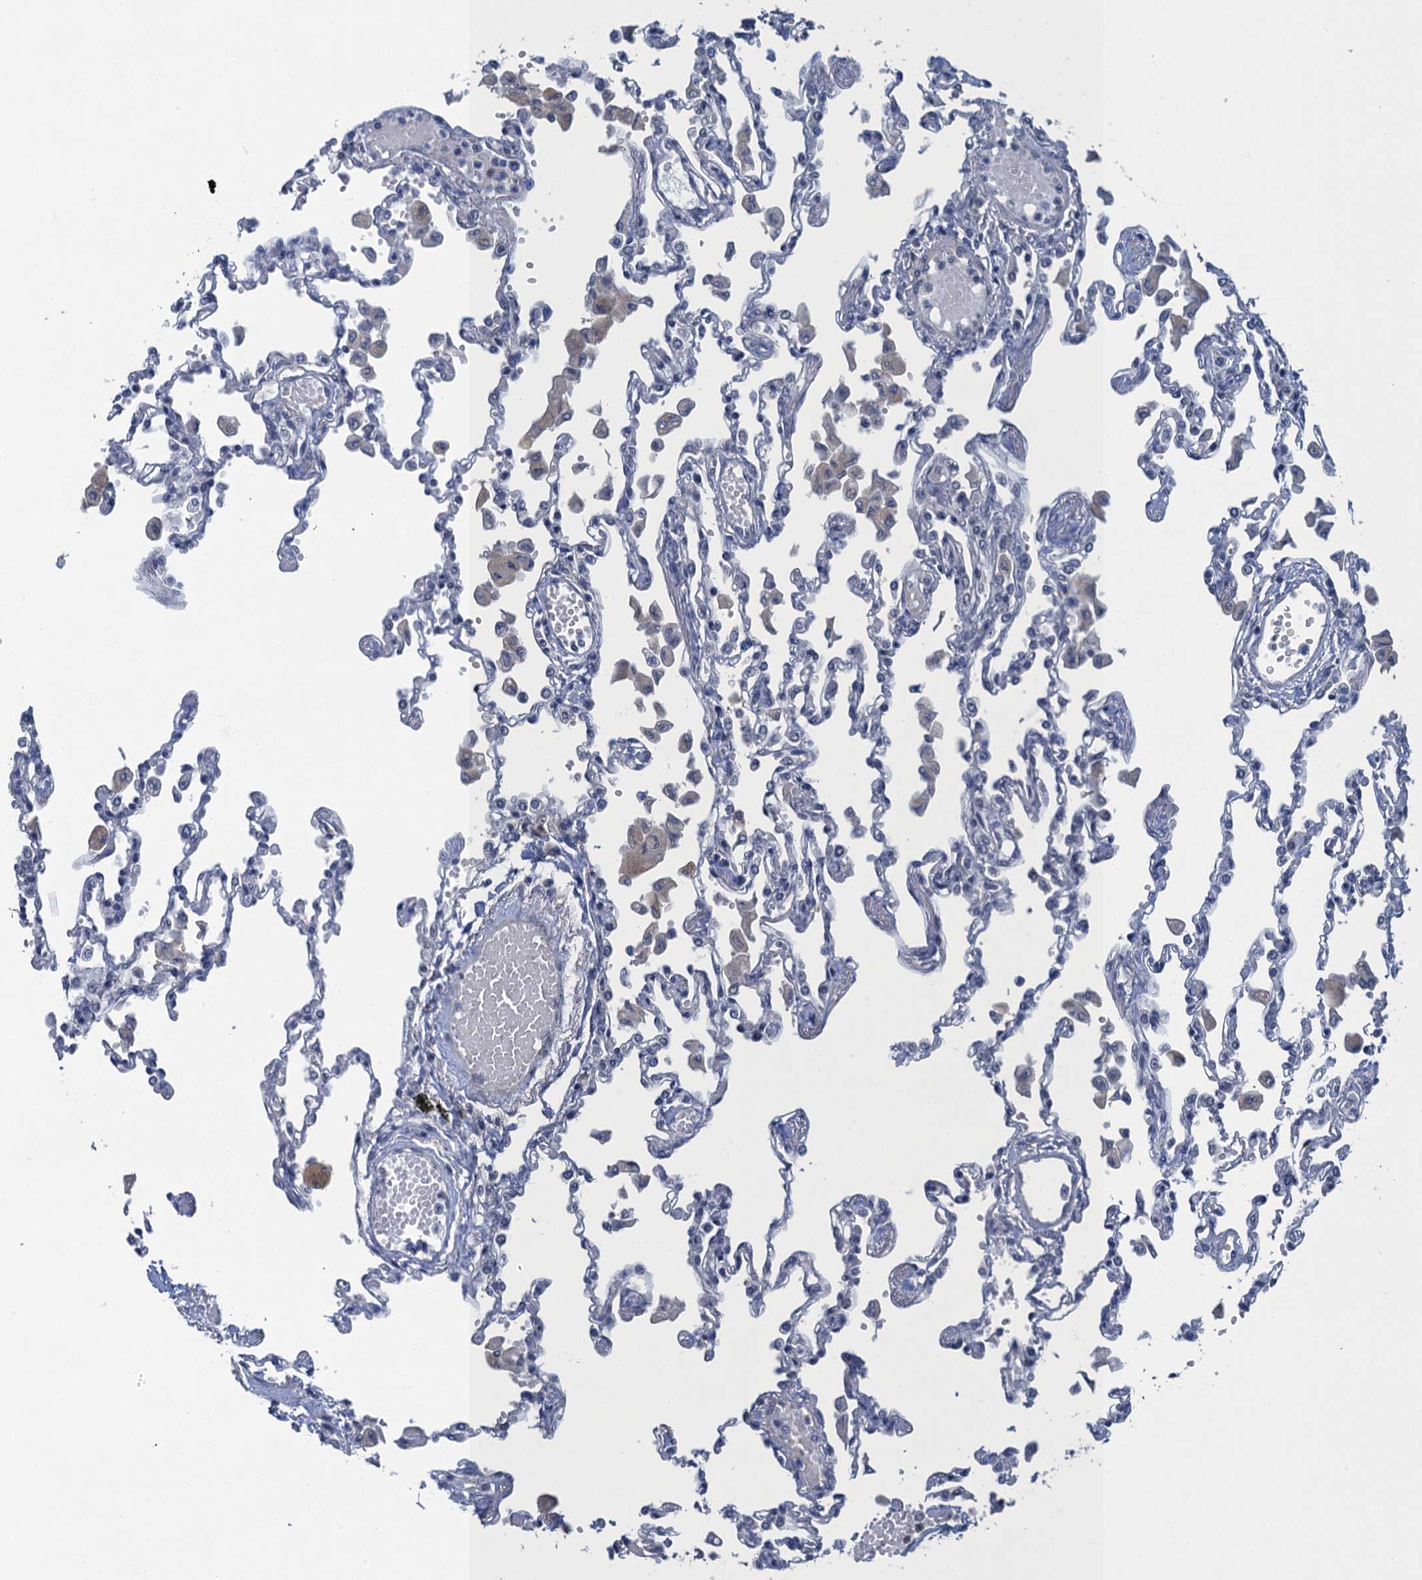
{"staining": {"intensity": "negative", "quantity": "none", "location": "none"}, "tissue": "lung", "cell_type": "Alveolar cells", "image_type": "normal", "snomed": [{"axis": "morphology", "description": "Normal tissue, NOS"}, {"axis": "topography", "description": "Bronchus"}, {"axis": "topography", "description": "Lung"}], "caption": "There is no significant staining in alveolar cells of lung.", "gene": "MRFAP1", "patient": {"sex": "female", "age": 49}}